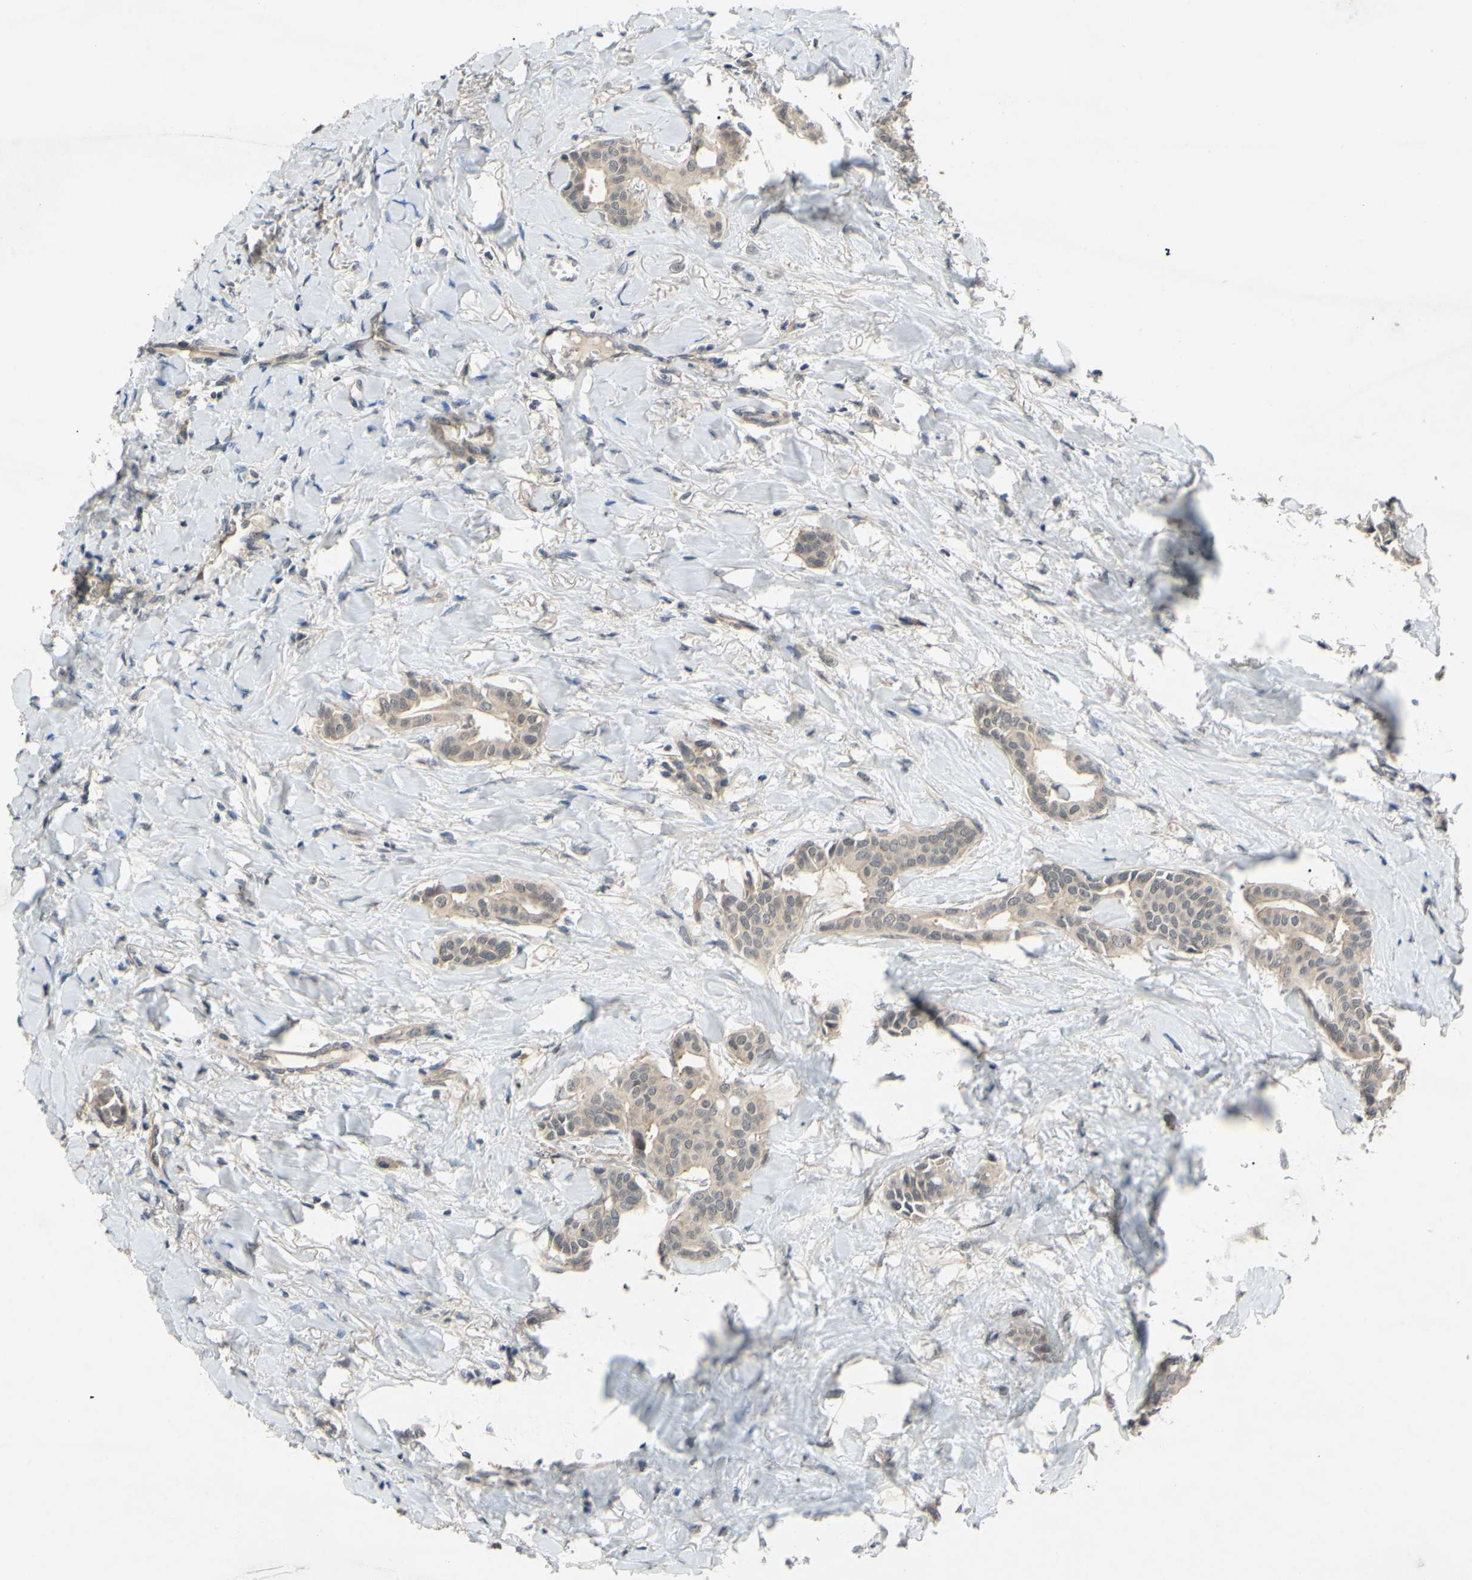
{"staining": {"intensity": "weak", "quantity": ">75%", "location": "cytoplasmic/membranous"}, "tissue": "head and neck cancer", "cell_type": "Tumor cells", "image_type": "cancer", "snomed": [{"axis": "morphology", "description": "Adenocarcinoma, NOS"}, {"axis": "topography", "description": "Salivary gland"}, {"axis": "topography", "description": "Head-Neck"}], "caption": "Protein staining of adenocarcinoma (head and neck) tissue demonstrates weak cytoplasmic/membranous staining in approximately >75% of tumor cells. (DAB IHC with brightfield microscopy, high magnification).", "gene": "ALK", "patient": {"sex": "female", "age": 59}}